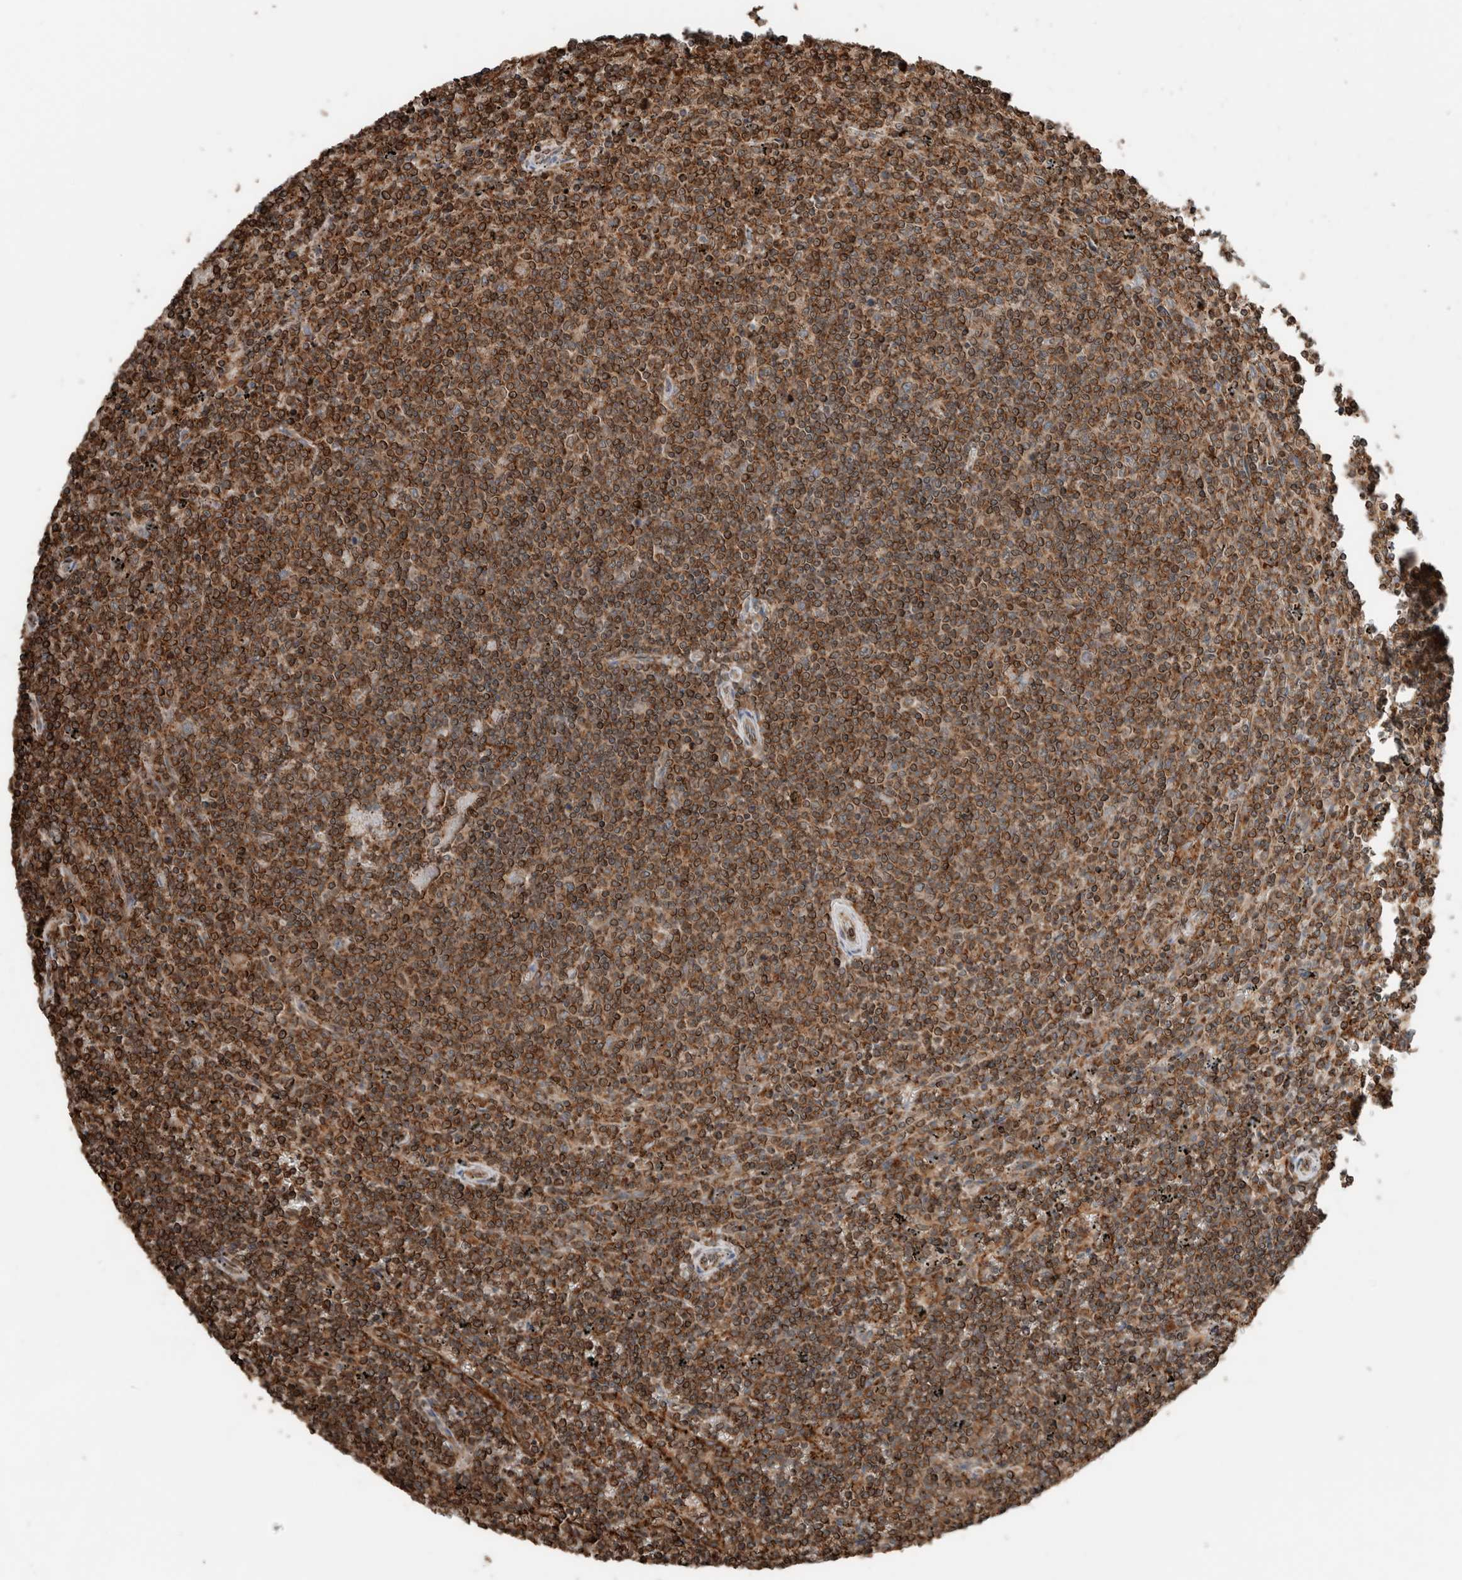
{"staining": {"intensity": "moderate", "quantity": ">75%", "location": "cytoplasmic/membranous"}, "tissue": "lymphoma", "cell_type": "Tumor cells", "image_type": "cancer", "snomed": [{"axis": "morphology", "description": "Malignant lymphoma, non-Hodgkin's type, Low grade"}, {"axis": "topography", "description": "Spleen"}], "caption": "Human lymphoma stained for a protein (brown) exhibits moderate cytoplasmic/membranous positive positivity in approximately >75% of tumor cells.", "gene": "ERAP2", "patient": {"sex": "female", "age": 50}}